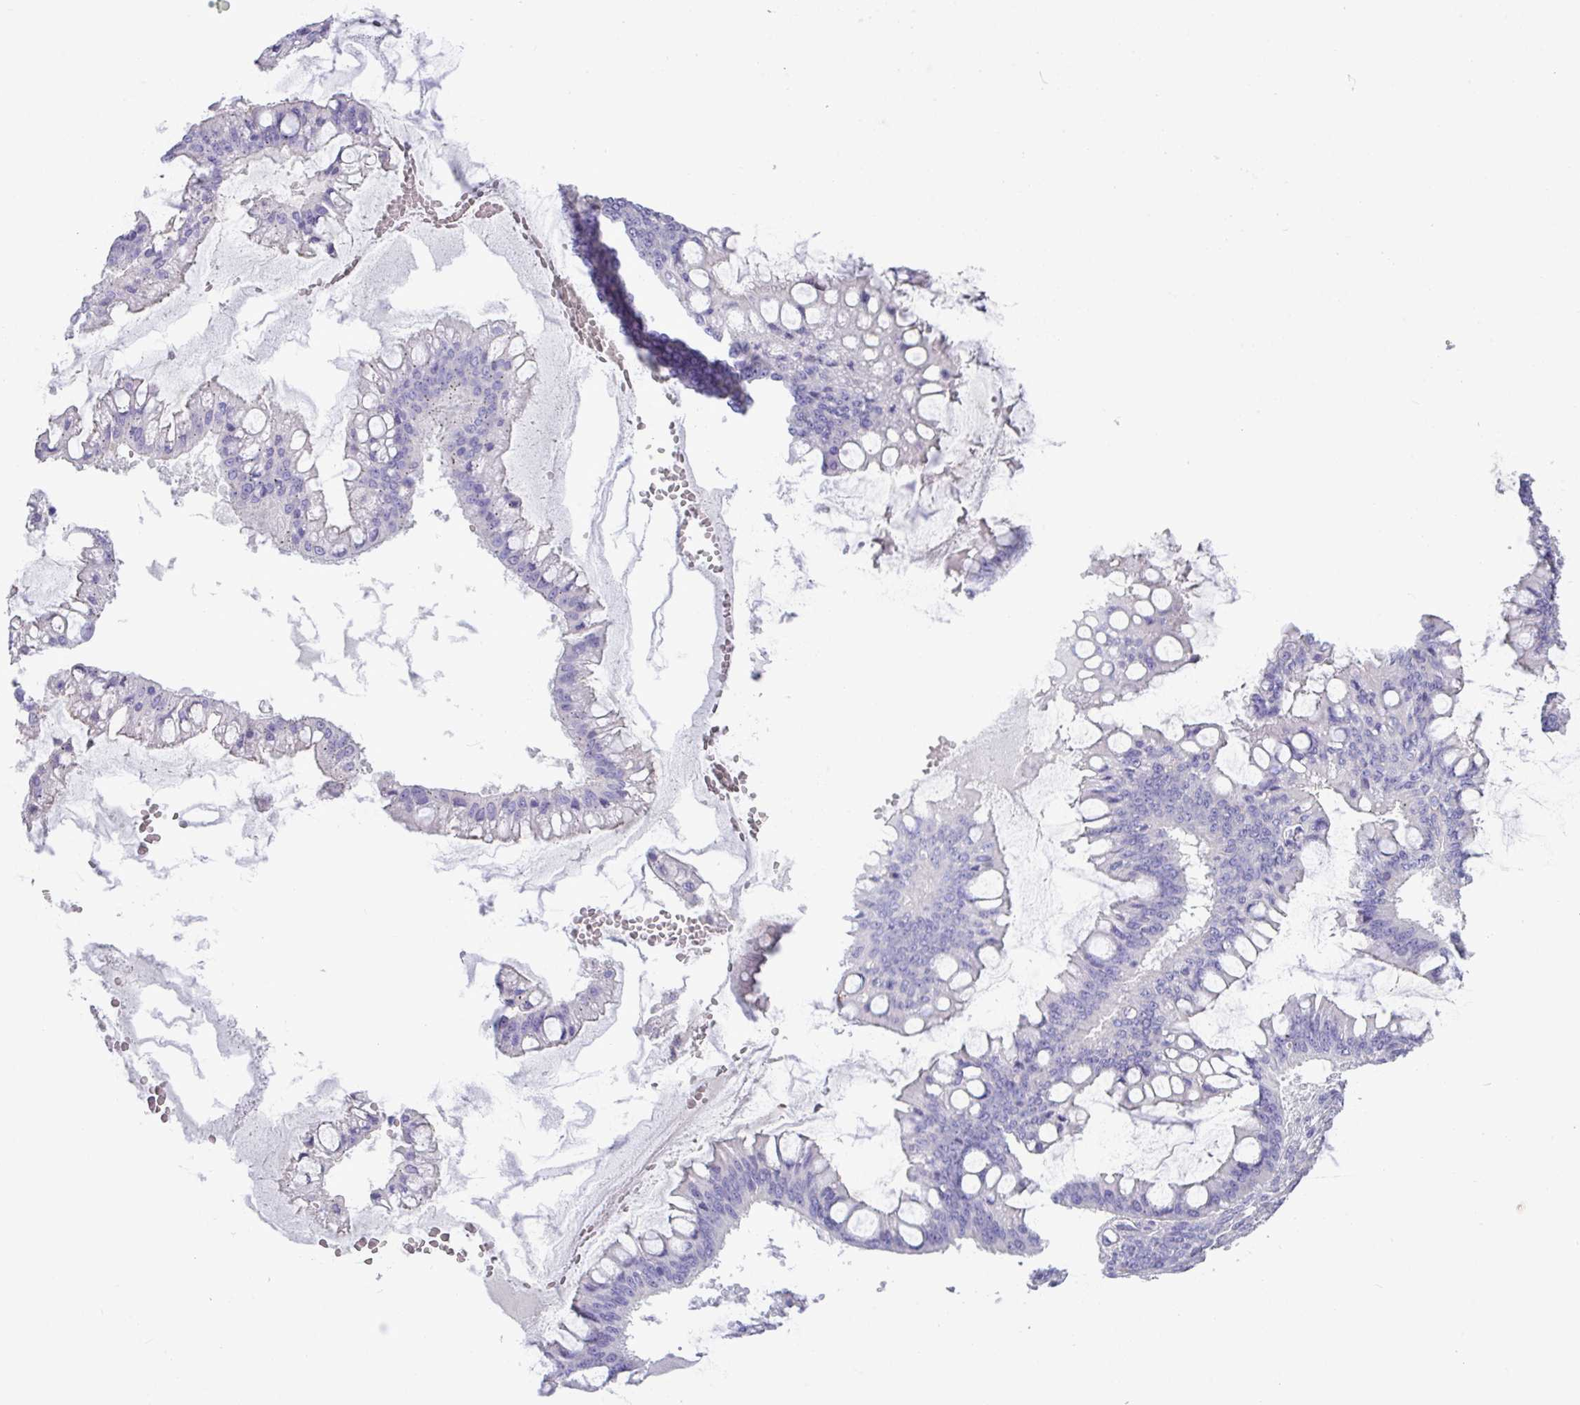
{"staining": {"intensity": "negative", "quantity": "none", "location": "none"}, "tissue": "ovarian cancer", "cell_type": "Tumor cells", "image_type": "cancer", "snomed": [{"axis": "morphology", "description": "Cystadenocarcinoma, mucinous, NOS"}, {"axis": "topography", "description": "Ovary"}], "caption": "Immunohistochemistry (IHC) micrograph of human ovarian cancer (mucinous cystadenocarcinoma) stained for a protein (brown), which displays no expression in tumor cells.", "gene": "KIRREL3", "patient": {"sex": "female", "age": 73}}